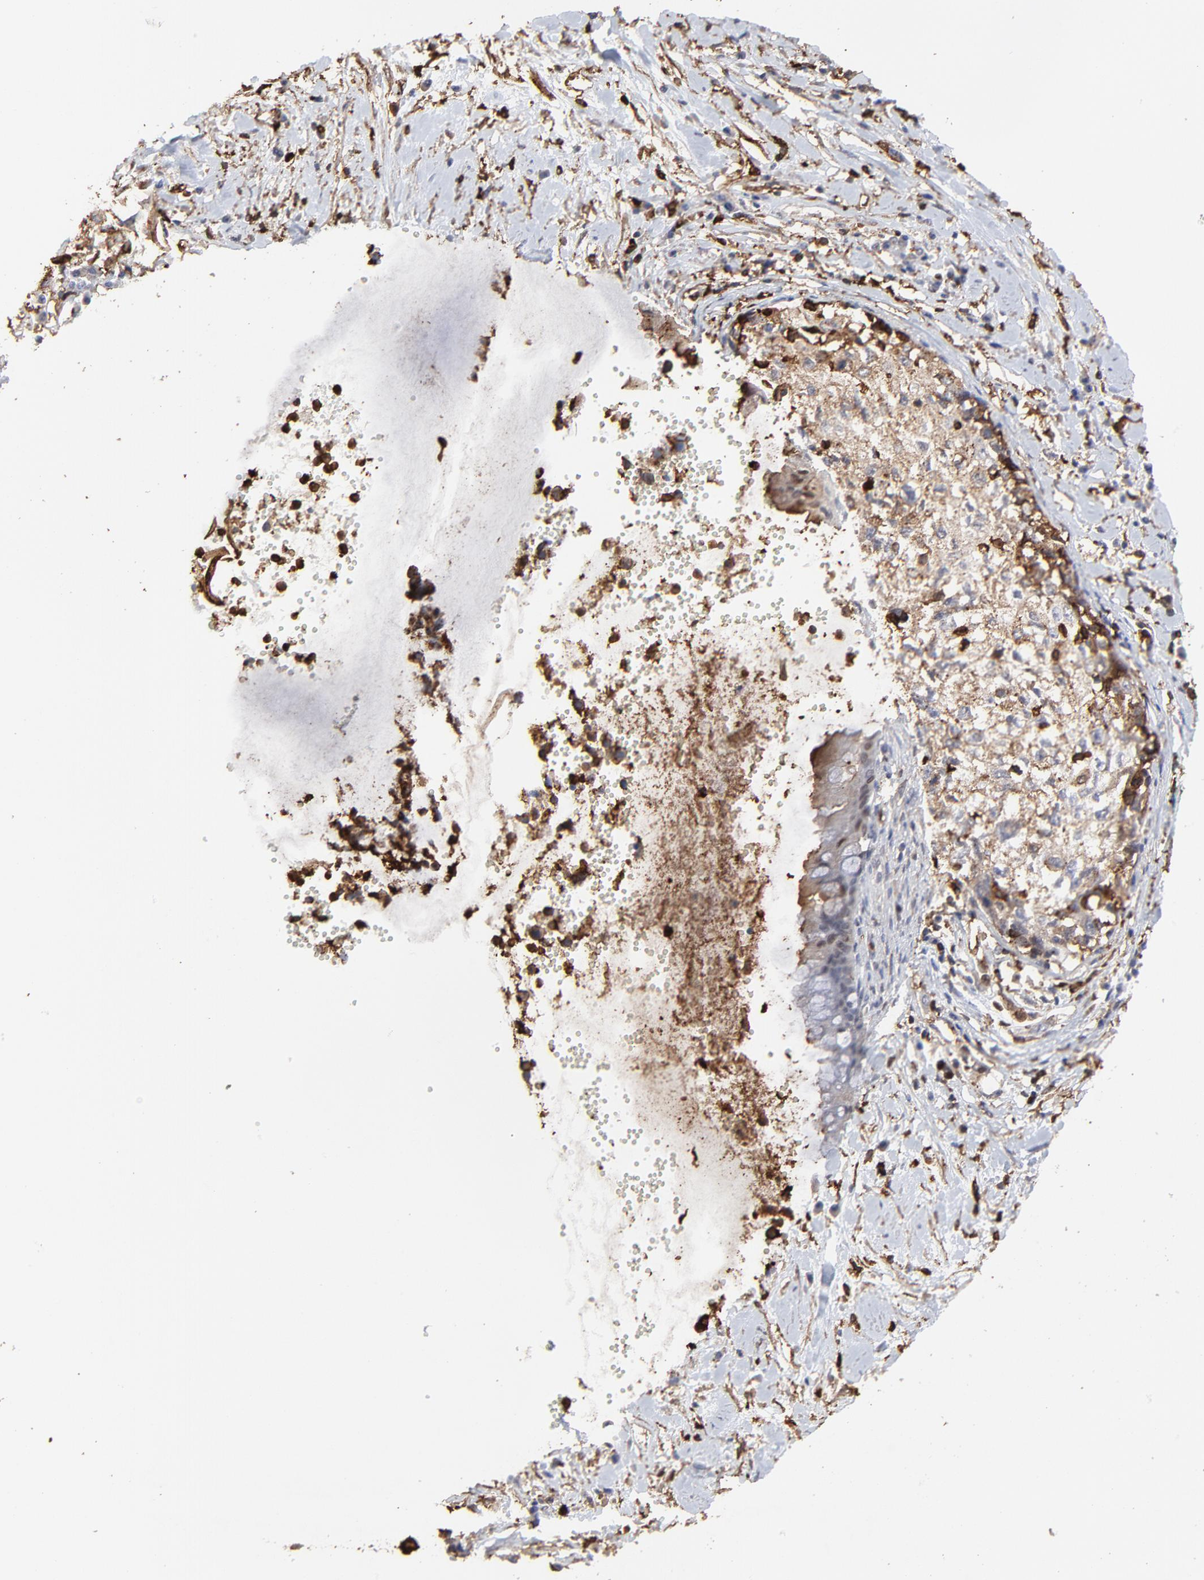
{"staining": {"intensity": "moderate", "quantity": "<25%", "location": "cytoplasmic/membranous"}, "tissue": "cervical cancer", "cell_type": "Tumor cells", "image_type": "cancer", "snomed": [{"axis": "morphology", "description": "Normal tissue, NOS"}, {"axis": "morphology", "description": "Squamous cell carcinoma, NOS"}, {"axis": "topography", "description": "Cervix"}], "caption": "Cervical squamous cell carcinoma tissue displays moderate cytoplasmic/membranous positivity in approximately <25% of tumor cells, visualized by immunohistochemistry.", "gene": "SLC6A14", "patient": {"sex": "female", "age": 45}}